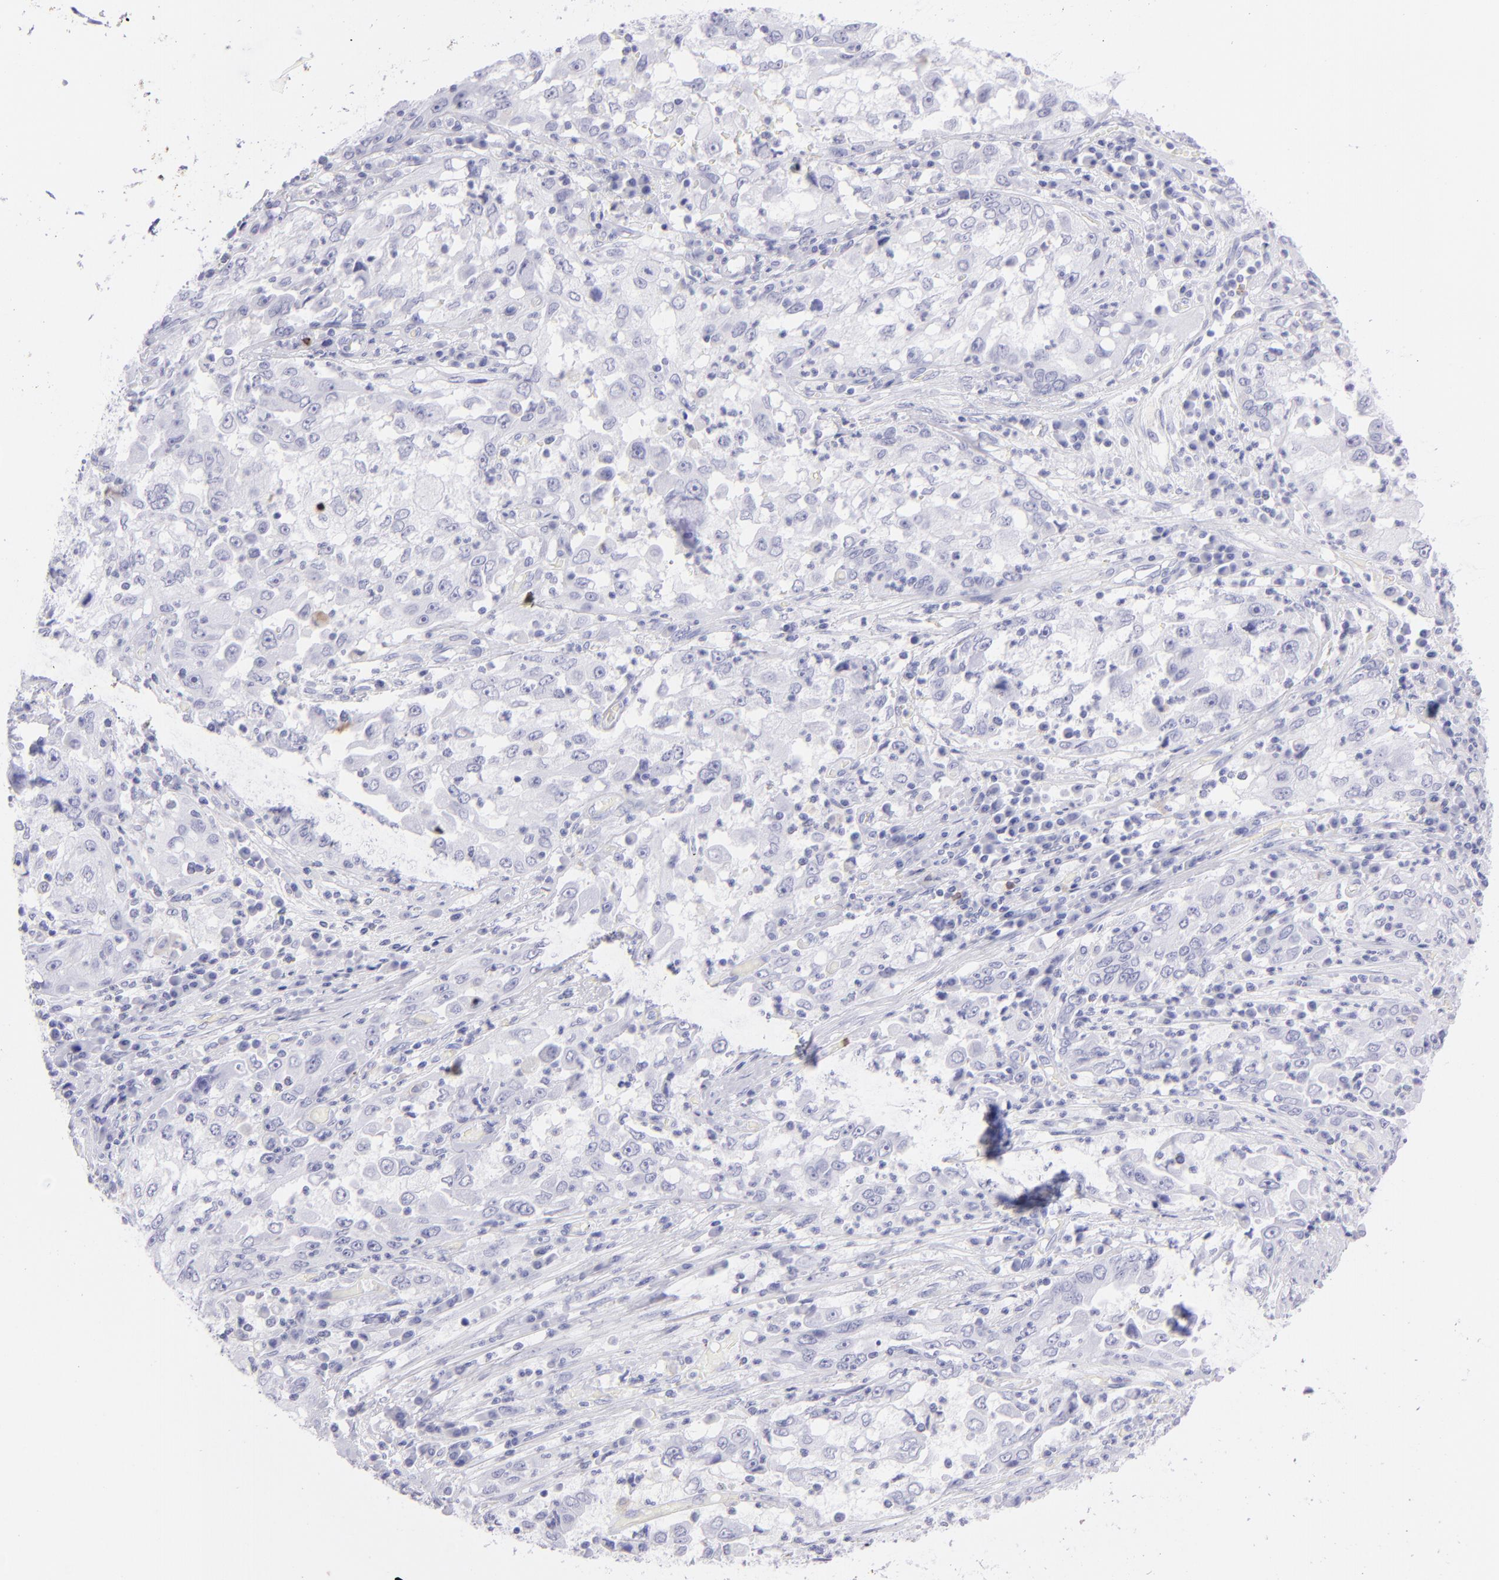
{"staining": {"intensity": "negative", "quantity": "none", "location": "none"}, "tissue": "cervical cancer", "cell_type": "Tumor cells", "image_type": "cancer", "snomed": [{"axis": "morphology", "description": "Squamous cell carcinoma, NOS"}, {"axis": "topography", "description": "Cervix"}], "caption": "A high-resolution photomicrograph shows immunohistochemistry (IHC) staining of cervical cancer, which demonstrates no significant expression in tumor cells.", "gene": "CD72", "patient": {"sex": "female", "age": 36}}